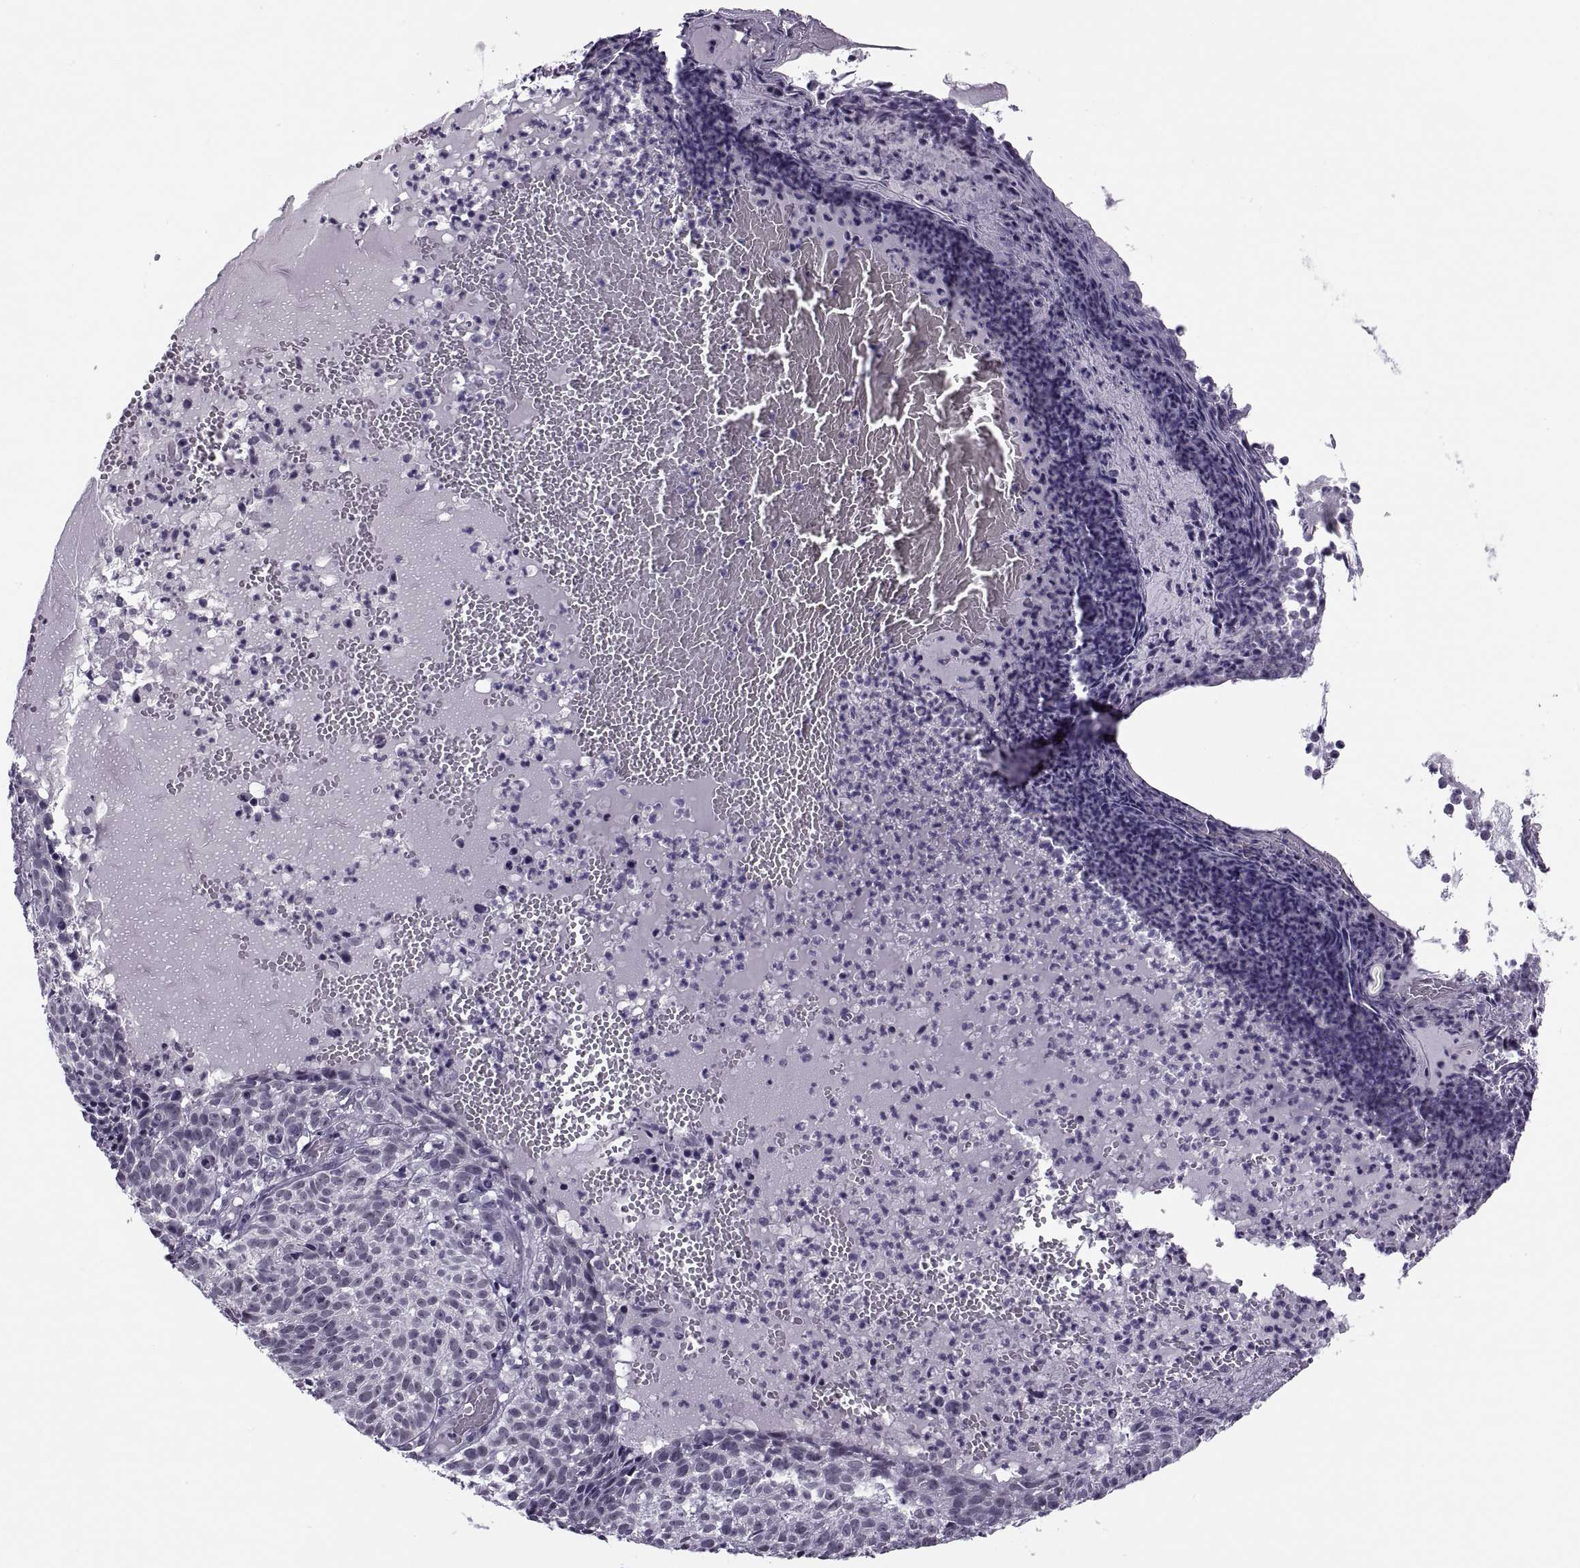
{"staining": {"intensity": "negative", "quantity": "none", "location": "none"}, "tissue": "skin cancer", "cell_type": "Tumor cells", "image_type": "cancer", "snomed": [{"axis": "morphology", "description": "Basal cell carcinoma"}, {"axis": "topography", "description": "Skin"}], "caption": "A histopathology image of human skin cancer (basal cell carcinoma) is negative for staining in tumor cells.", "gene": "TBC1D3G", "patient": {"sex": "male", "age": 90}}